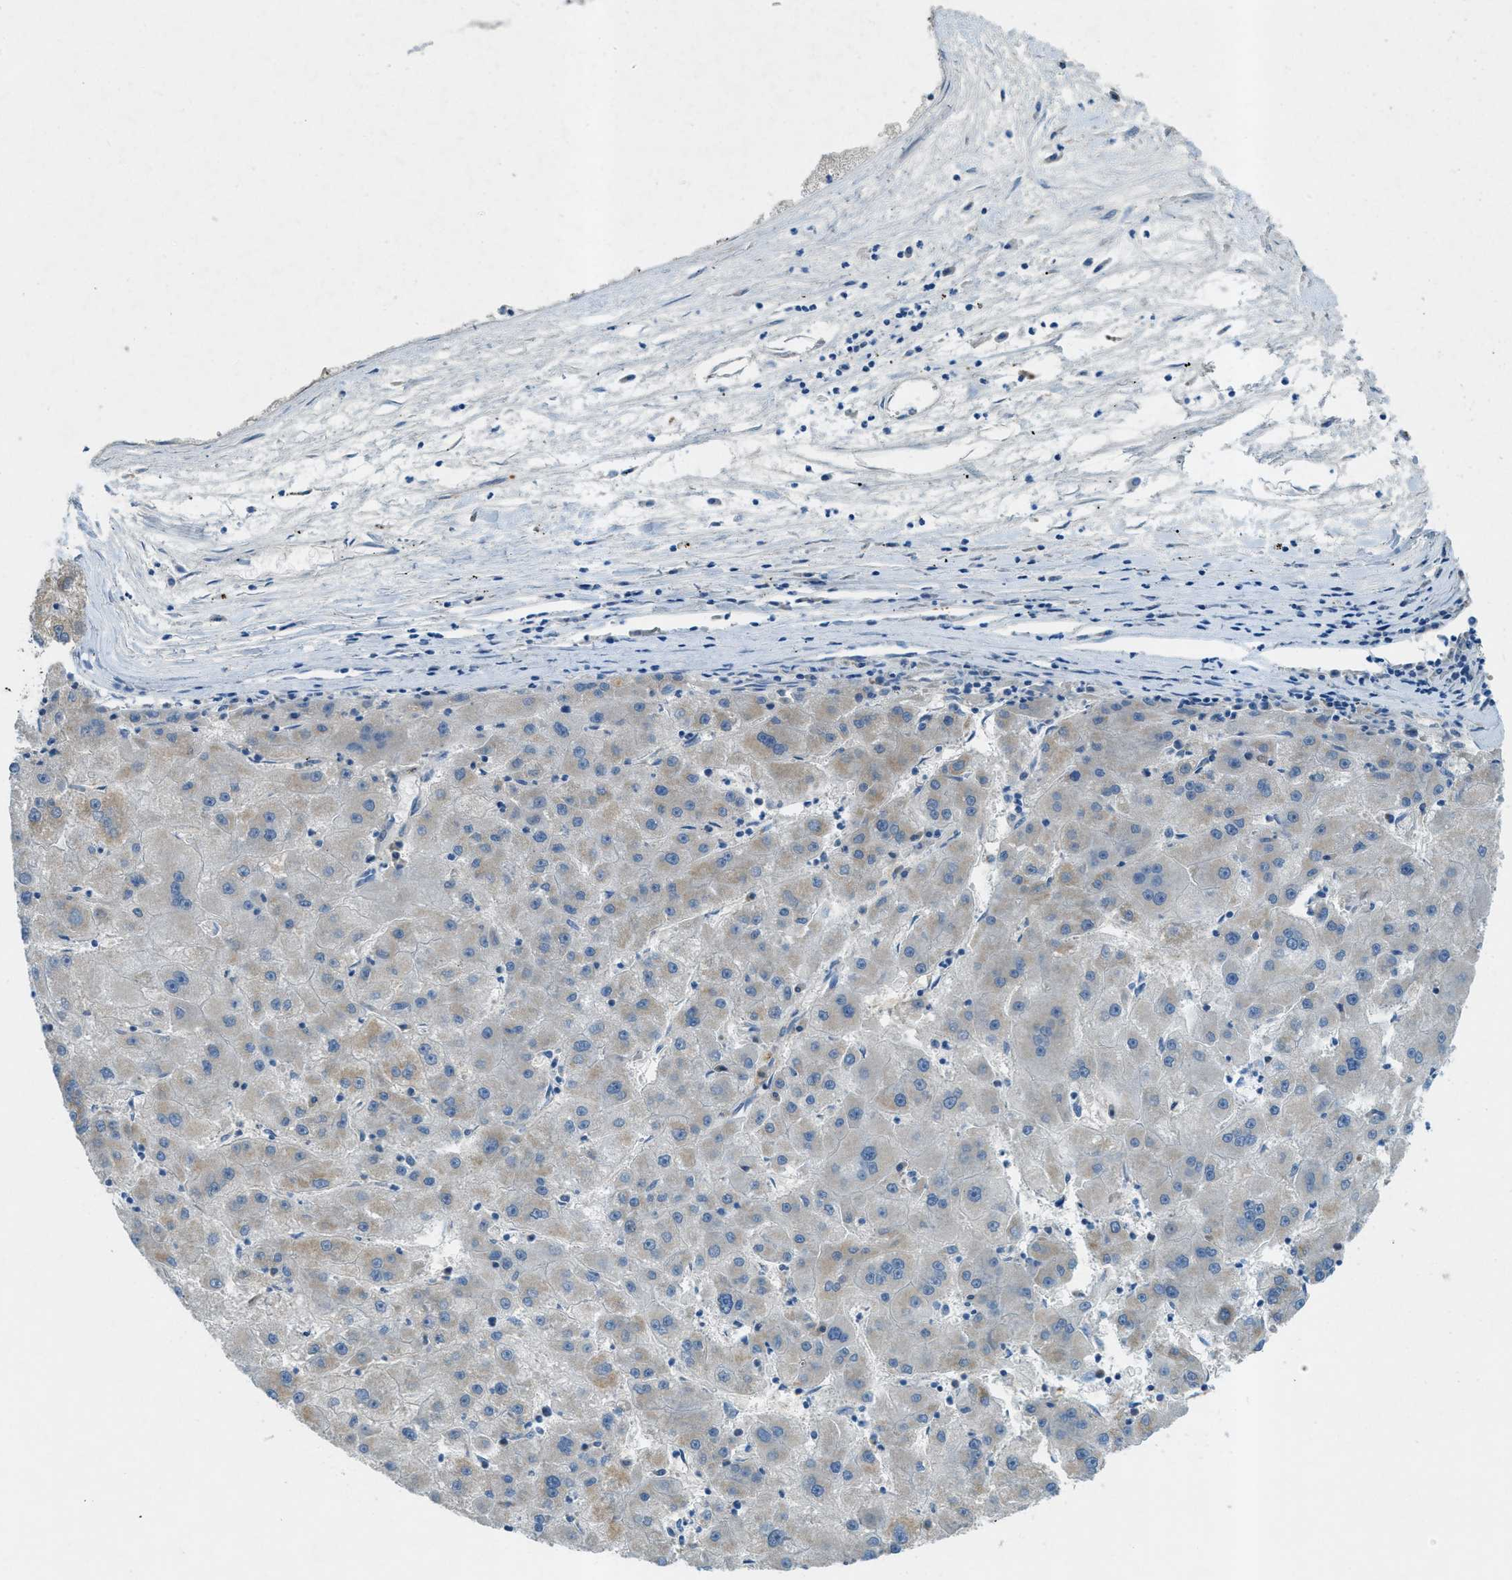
{"staining": {"intensity": "weak", "quantity": "<25%", "location": "cytoplasmic/membranous"}, "tissue": "liver cancer", "cell_type": "Tumor cells", "image_type": "cancer", "snomed": [{"axis": "morphology", "description": "Carcinoma, Hepatocellular, NOS"}, {"axis": "topography", "description": "Liver"}], "caption": "A histopathology image of liver hepatocellular carcinoma stained for a protein reveals no brown staining in tumor cells. (Brightfield microscopy of DAB (3,3'-diaminobenzidine) immunohistochemistry (IHC) at high magnification).", "gene": "CYGB", "patient": {"sex": "male", "age": 72}}